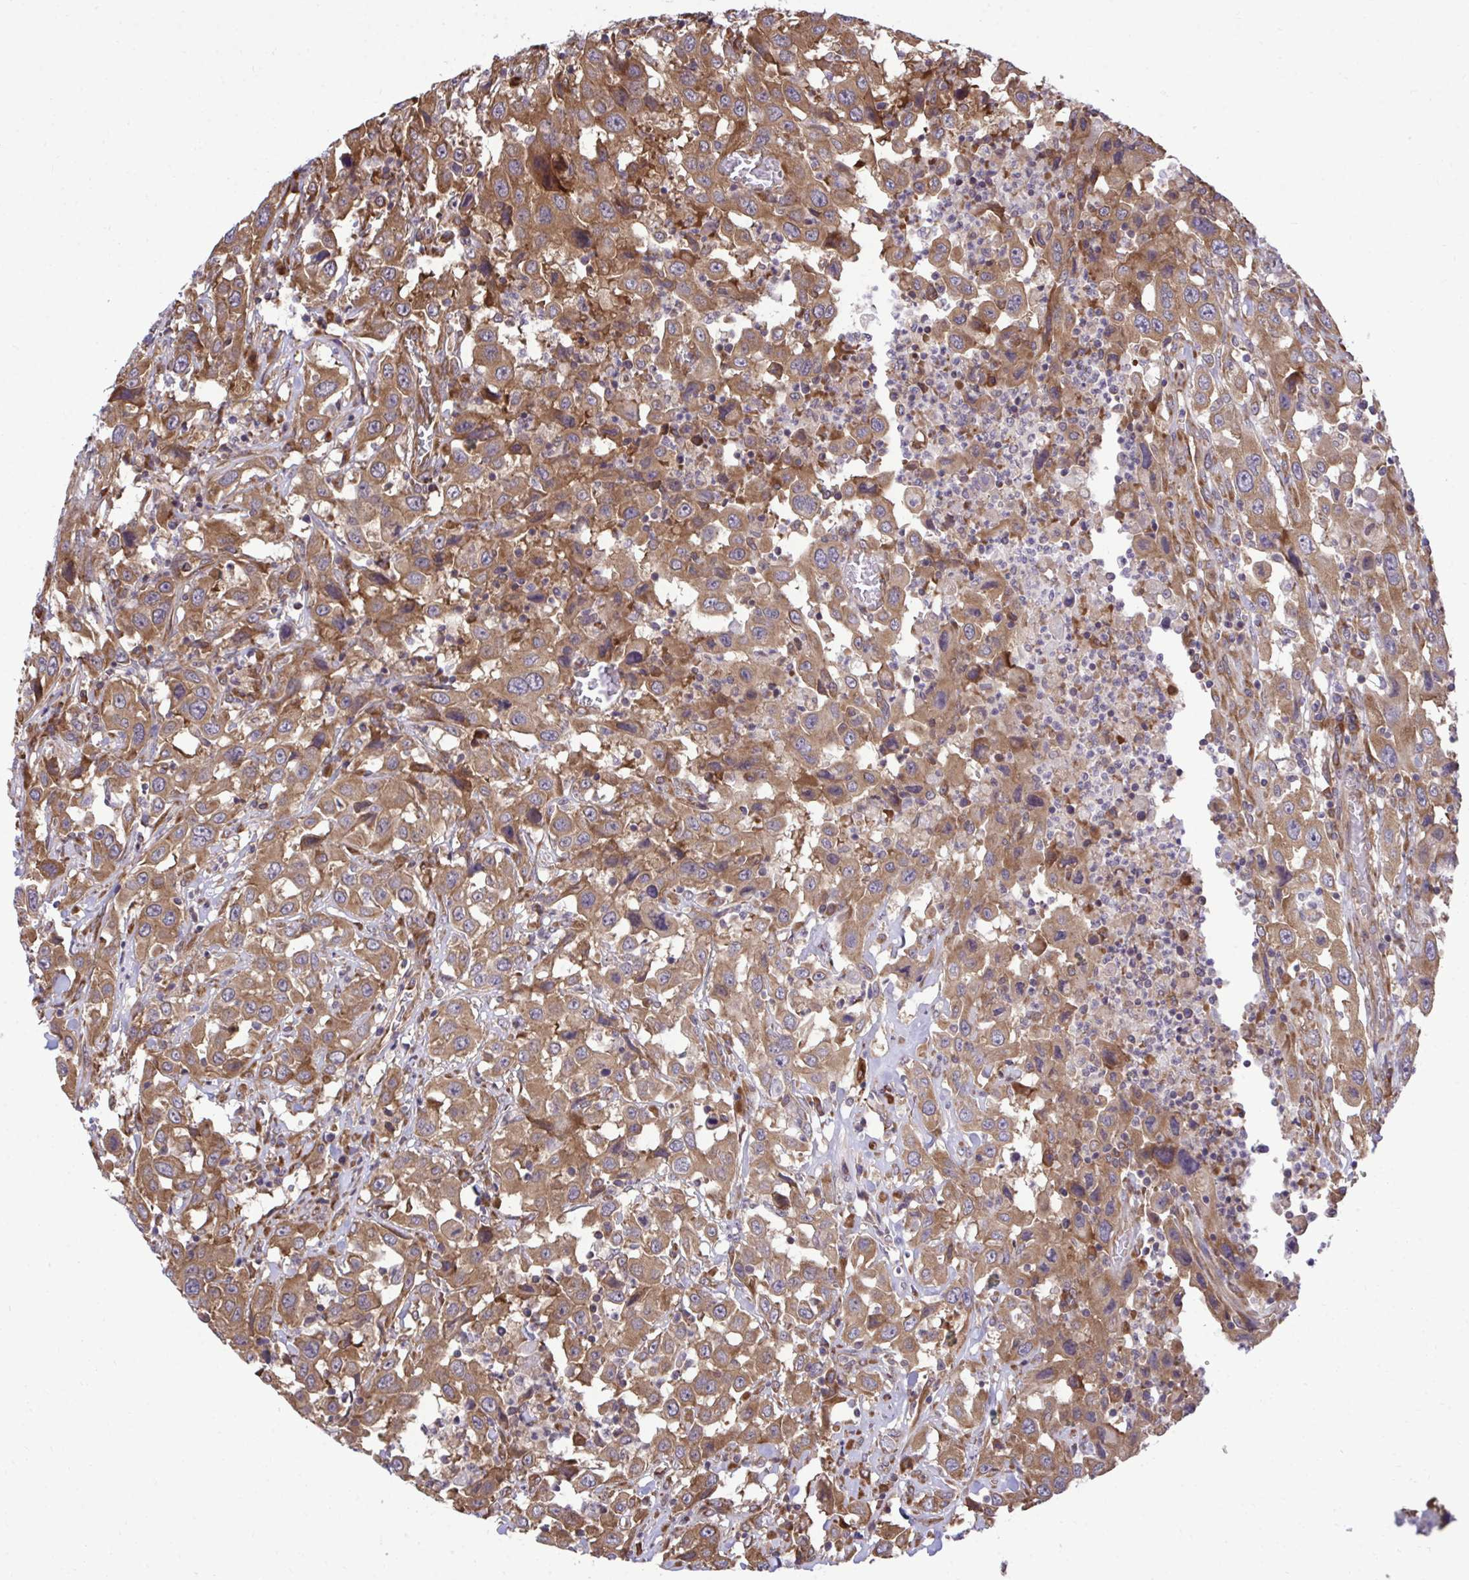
{"staining": {"intensity": "moderate", "quantity": ">75%", "location": "cytoplasmic/membranous"}, "tissue": "urothelial cancer", "cell_type": "Tumor cells", "image_type": "cancer", "snomed": [{"axis": "morphology", "description": "Urothelial carcinoma, High grade"}, {"axis": "topography", "description": "Urinary bladder"}], "caption": "The image exhibits a brown stain indicating the presence of a protein in the cytoplasmic/membranous of tumor cells in urothelial carcinoma (high-grade).", "gene": "RPS15", "patient": {"sex": "male", "age": 61}}